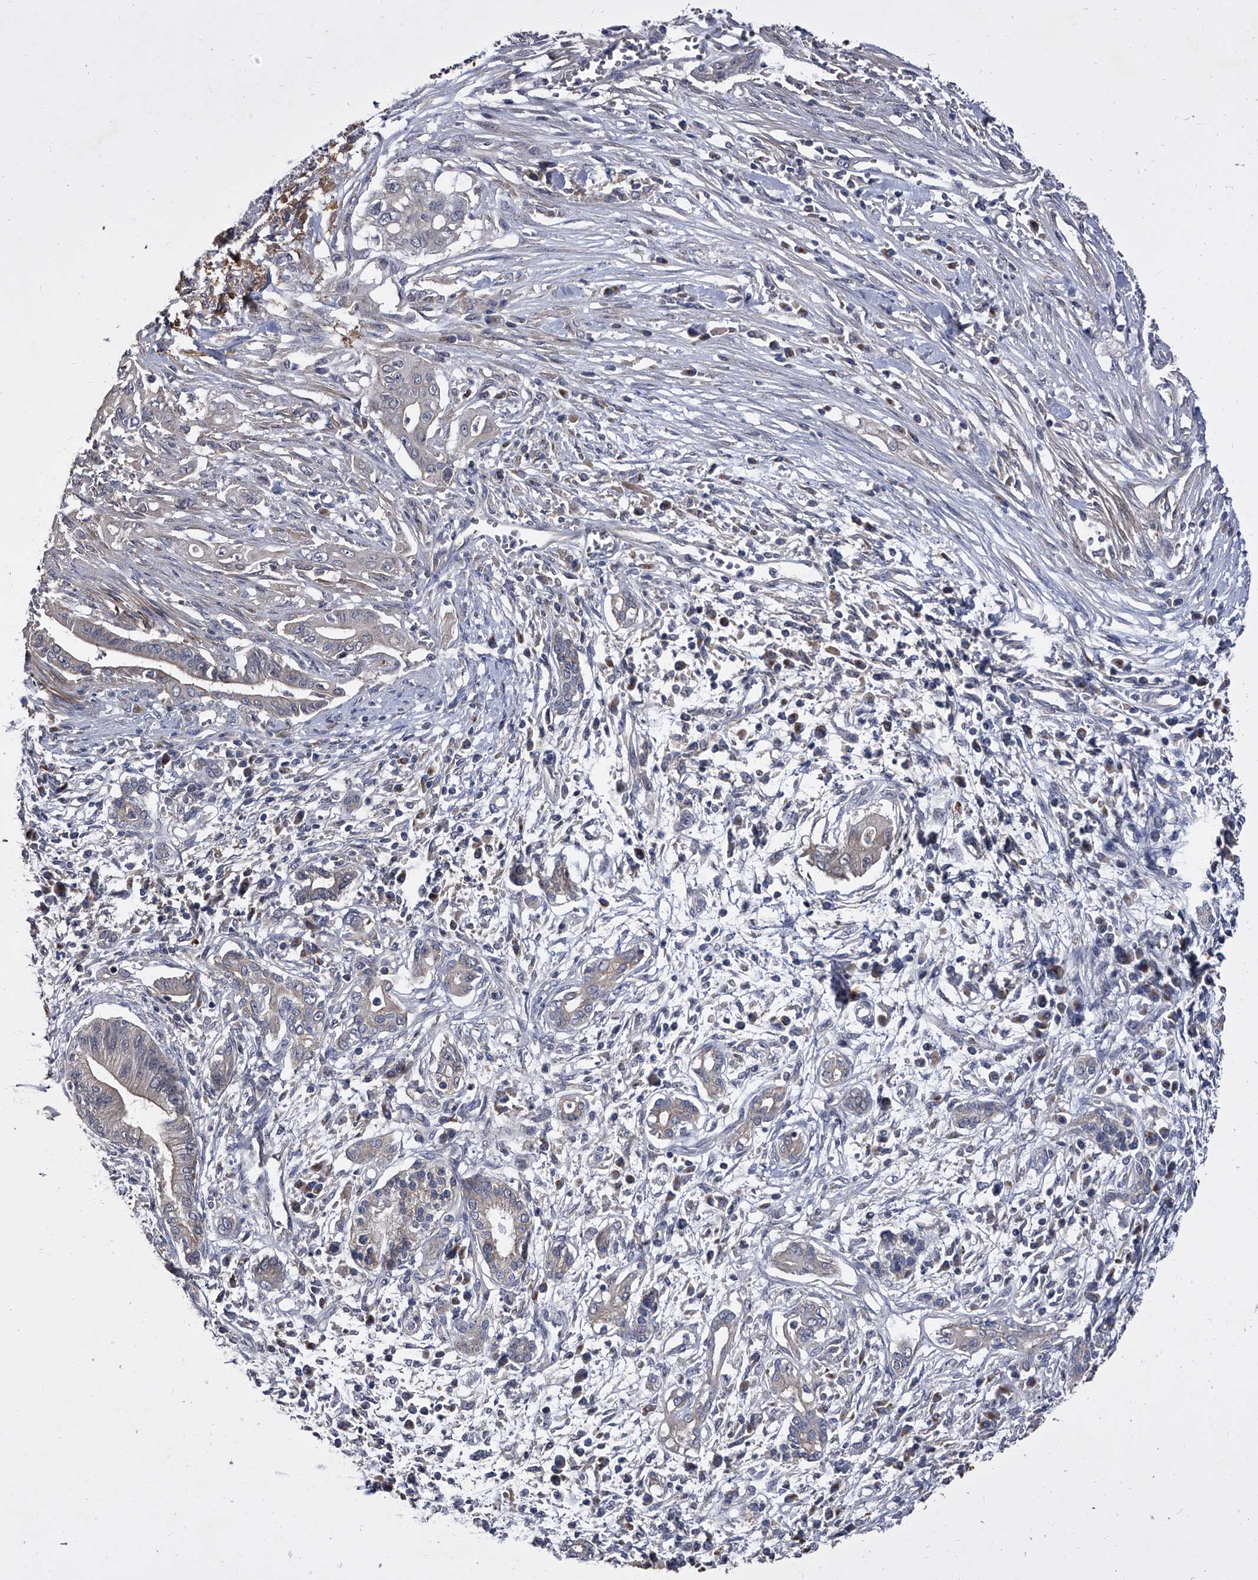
{"staining": {"intensity": "negative", "quantity": "none", "location": "none"}, "tissue": "pancreatic cancer", "cell_type": "Tumor cells", "image_type": "cancer", "snomed": [{"axis": "morphology", "description": "Adenocarcinoma, NOS"}, {"axis": "topography", "description": "Pancreas"}], "caption": "An IHC photomicrograph of pancreatic cancer is shown. There is no staining in tumor cells of pancreatic cancer. (DAB immunohistochemistry with hematoxylin counter stain).", "gene": "STK36", "patient": {"sex": "male", "age": 58}}